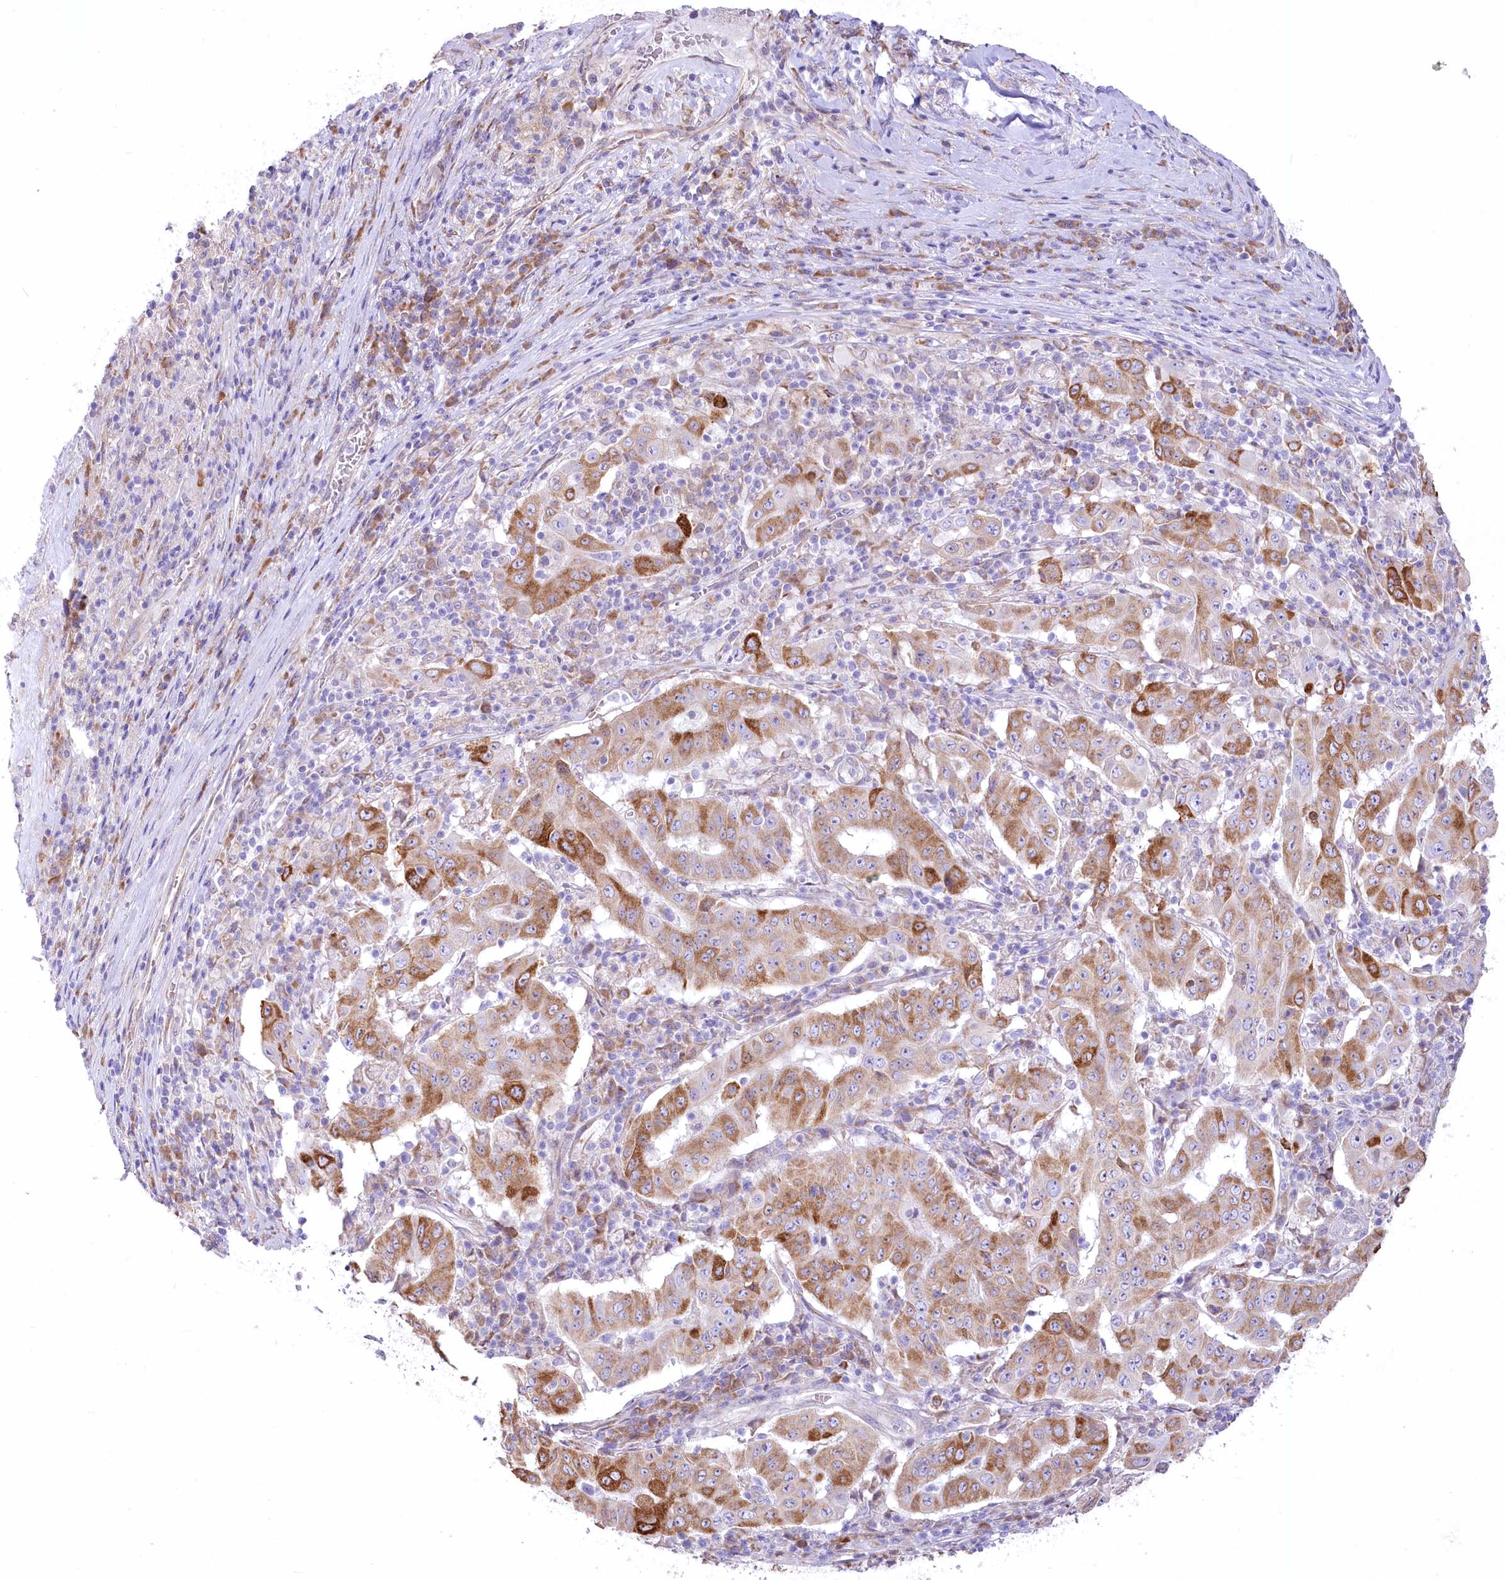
{"staining": {"intensity": "moderate", "quantity": ">75%", "location": "cytoplasmic/membranous"}, "tissue": "pancreatic cancer", "cell_type": "Tumor cells", "image_type": "cancer", "snomed": [{"axis": "morphology", "description": "Adenocarcinoma, NOS"}, {"axis": "topography", "description": "Pancreas"}], "caption": "Human pancreatic adenocarcinoma stained for a protein (brown) displays moderate cytoplasmic/membranous positive expression in about >75% of tumor cells.", "gene": "STT3B", "patient": {"sex": "male", "age": 63}}